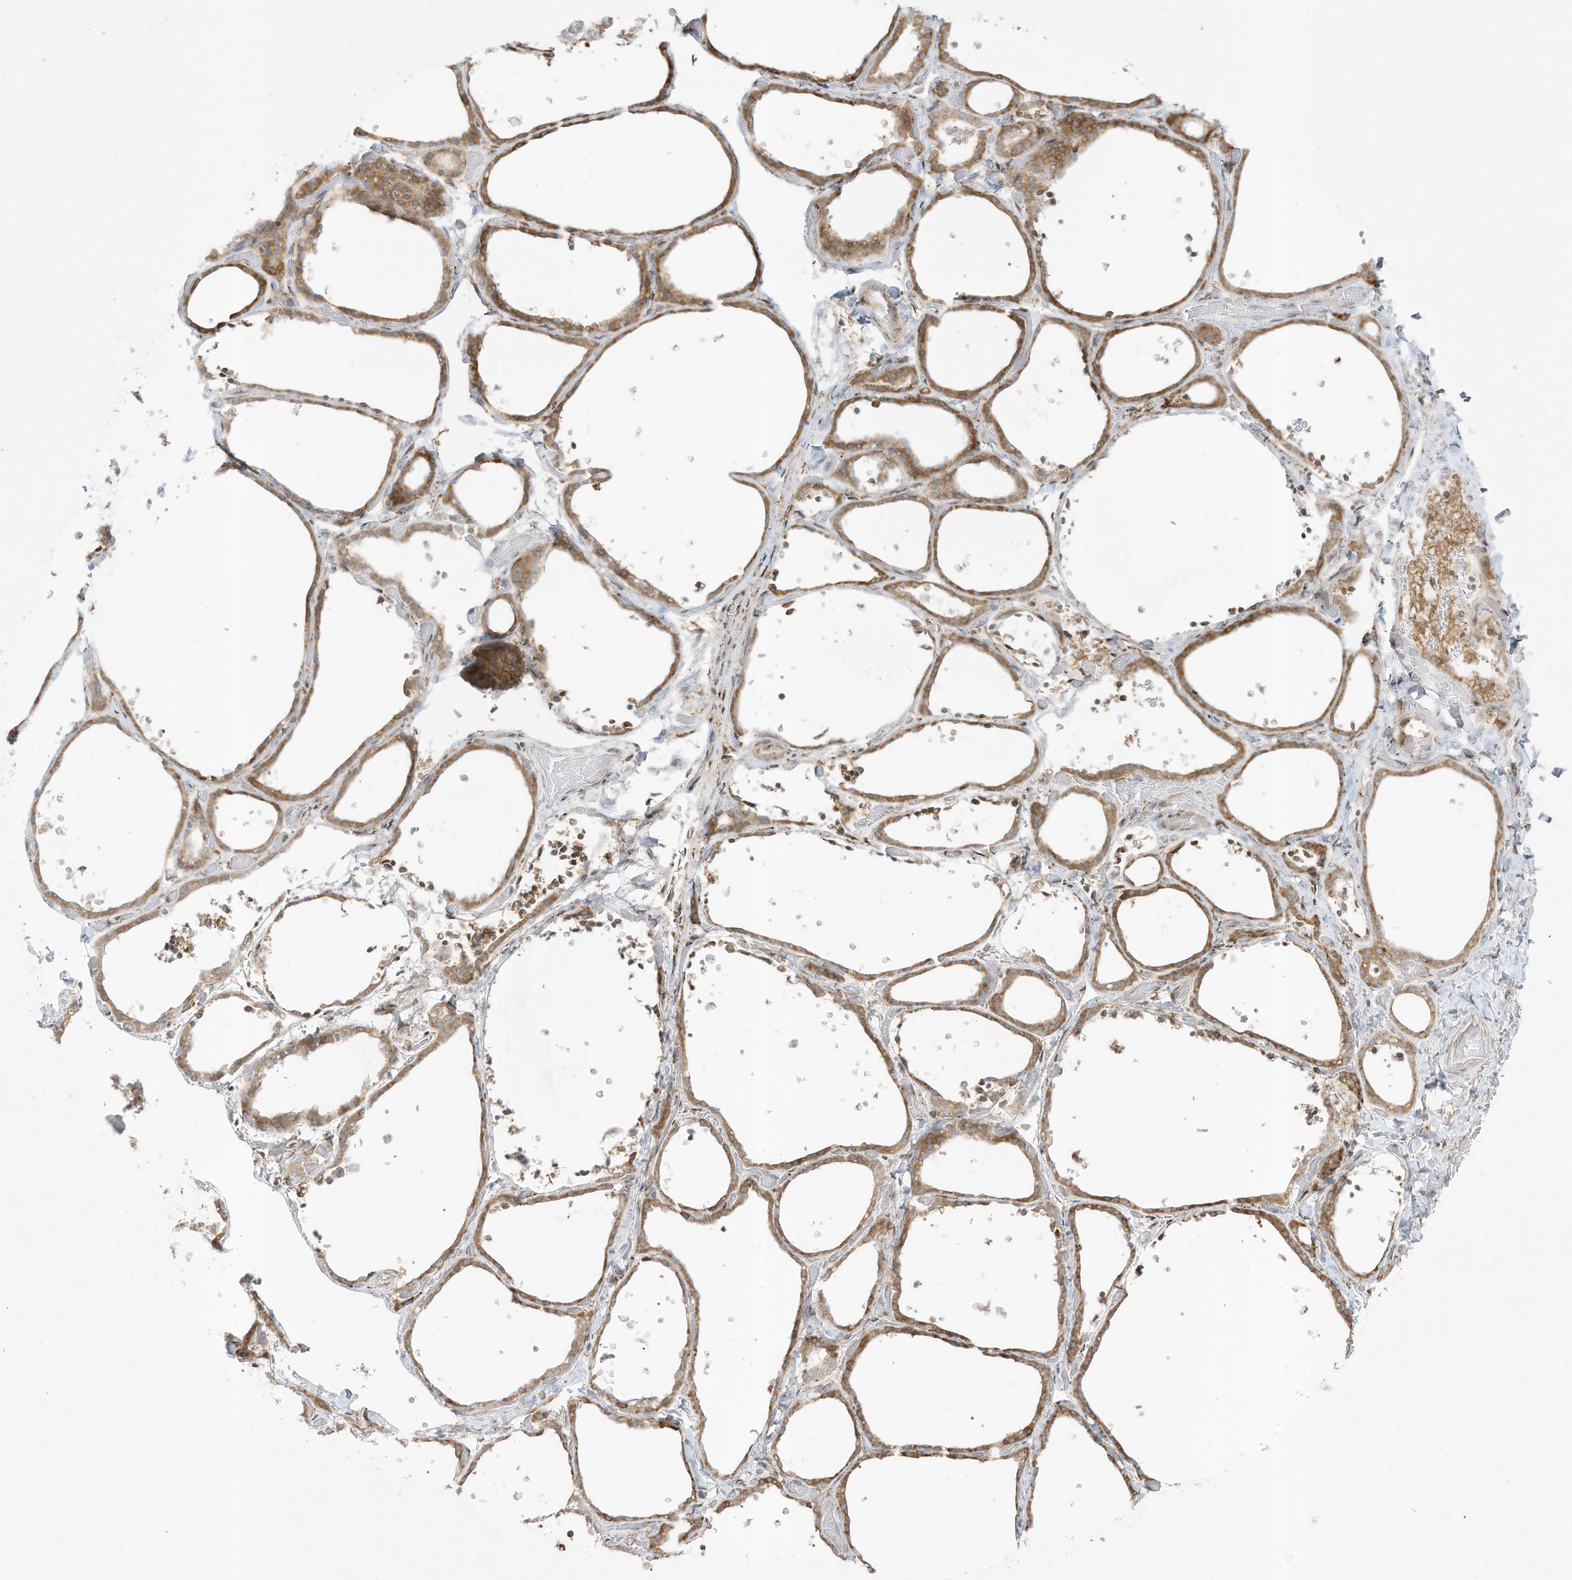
{"staining": {"intensity": "moderate", "quantity": ">75%", "location": "cytoplasmic/membranous"}, "tissue": "thyroid gland", "cell_type": "Glandular cells", "image_type": "normal", "snomed": [{"axis": "morphology", "description": "Normal tissue, NOS"}, {"axis": "topography", "description": "Thyroid gland"}], "caption": "Glandular cells exhibit medium levels of moderate cytoplasmic/membranous staining in approximately >75% of cells in benign human thyroid gland.", "gene": "PTK6", "patient": {"sex": "female", "age": 44}}